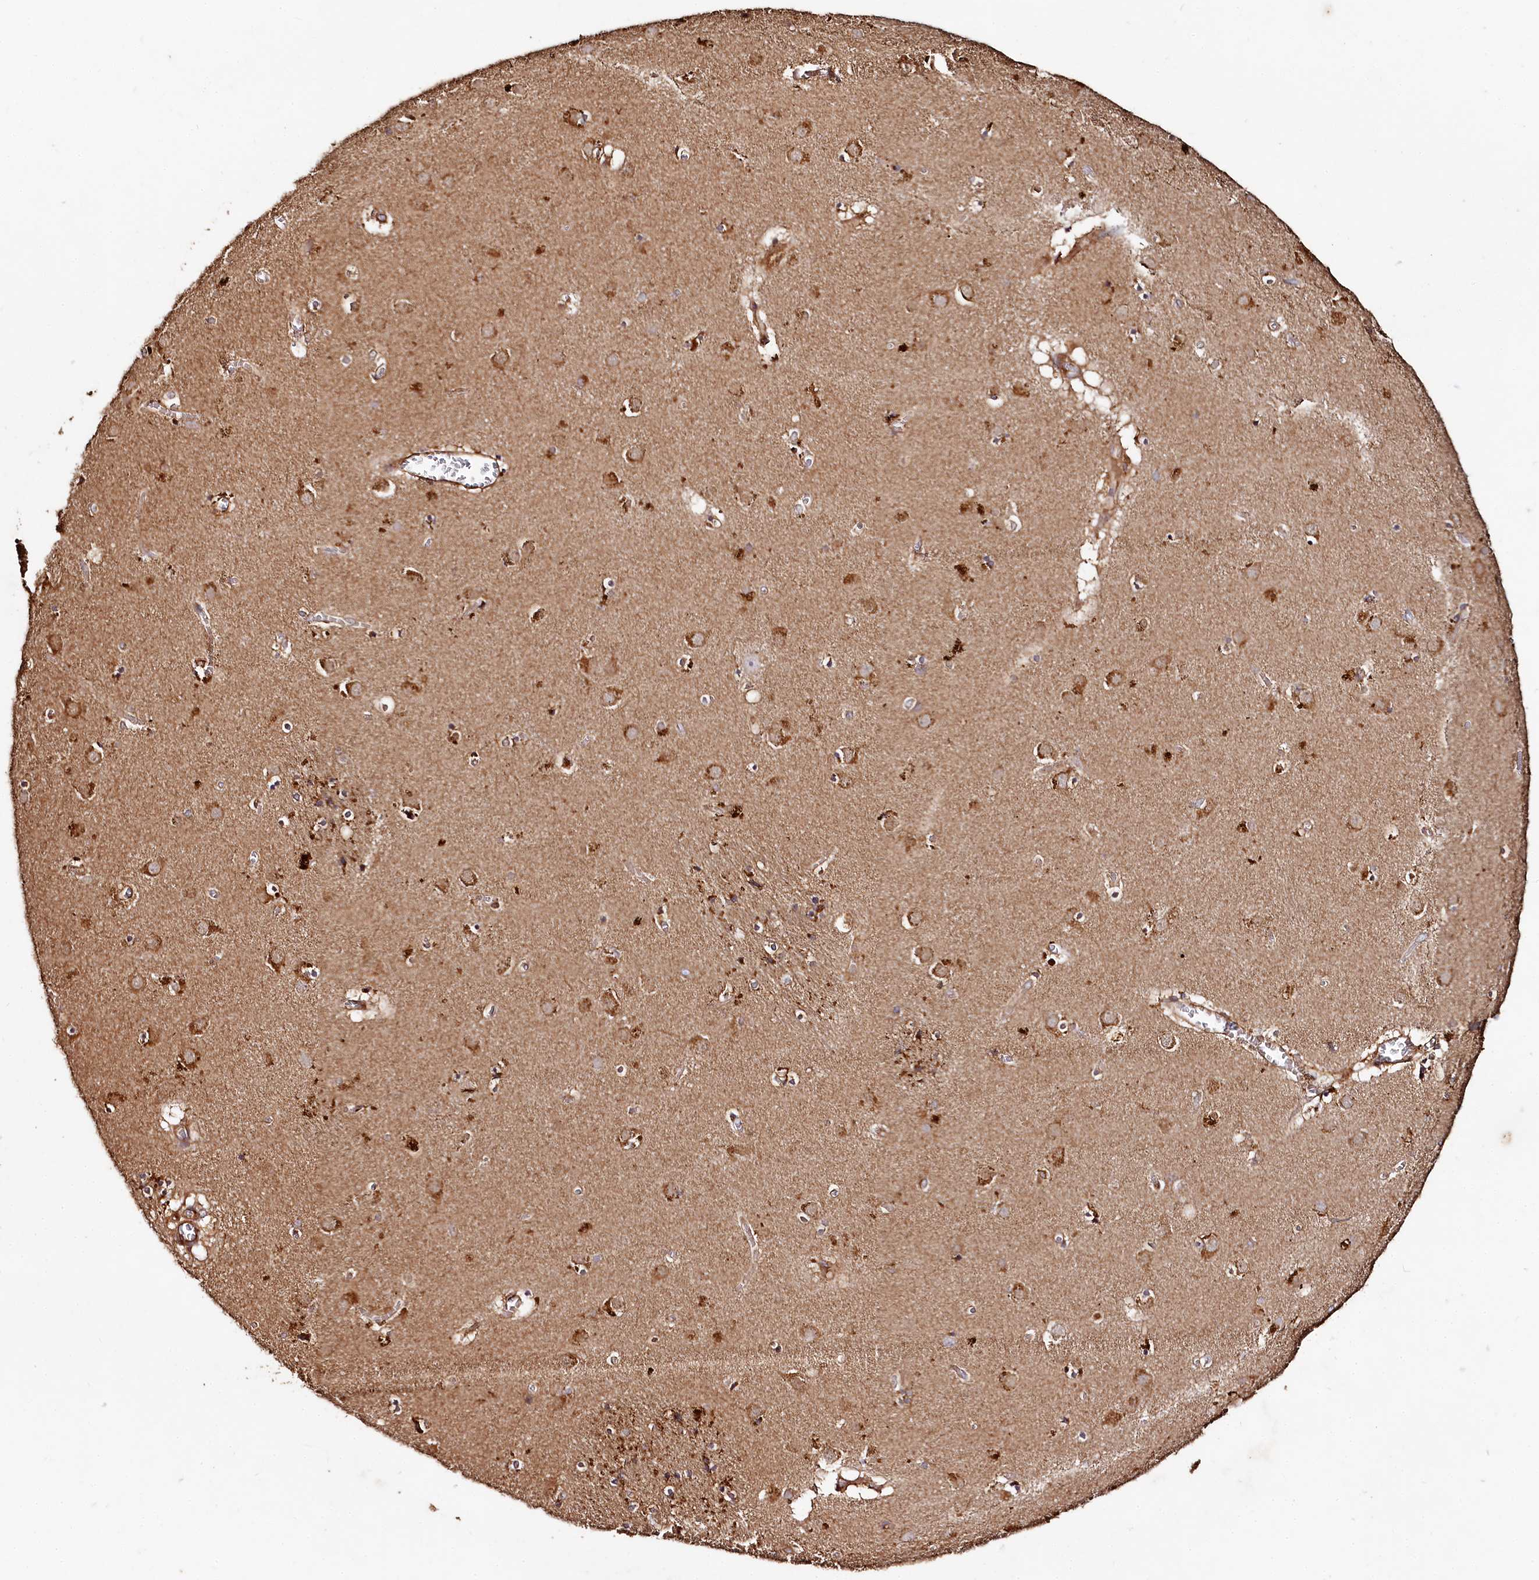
{"staining": {"intensity": "moderate", "quantity": ">75%", "location": "cytoplasmic/membranous"}, "tissue": "caudate", "cell_type": "Glial cells", "image_type": "normal", "snomed": [{"axis": "morphology", "description": "Normal tissue, NOS"}, {"axis": "topography", "description": "Lateral ventricle wall"}], "caption": "Moderate cytoplasmic/membranous positivity is appreciated in about >75% of glial cells in unremarkable caudate. (brown staining indicates protein expression, while blue staining denotes nuclei).", "gene": "WDR73", "patient": {"sex": "male", "age": 70}}